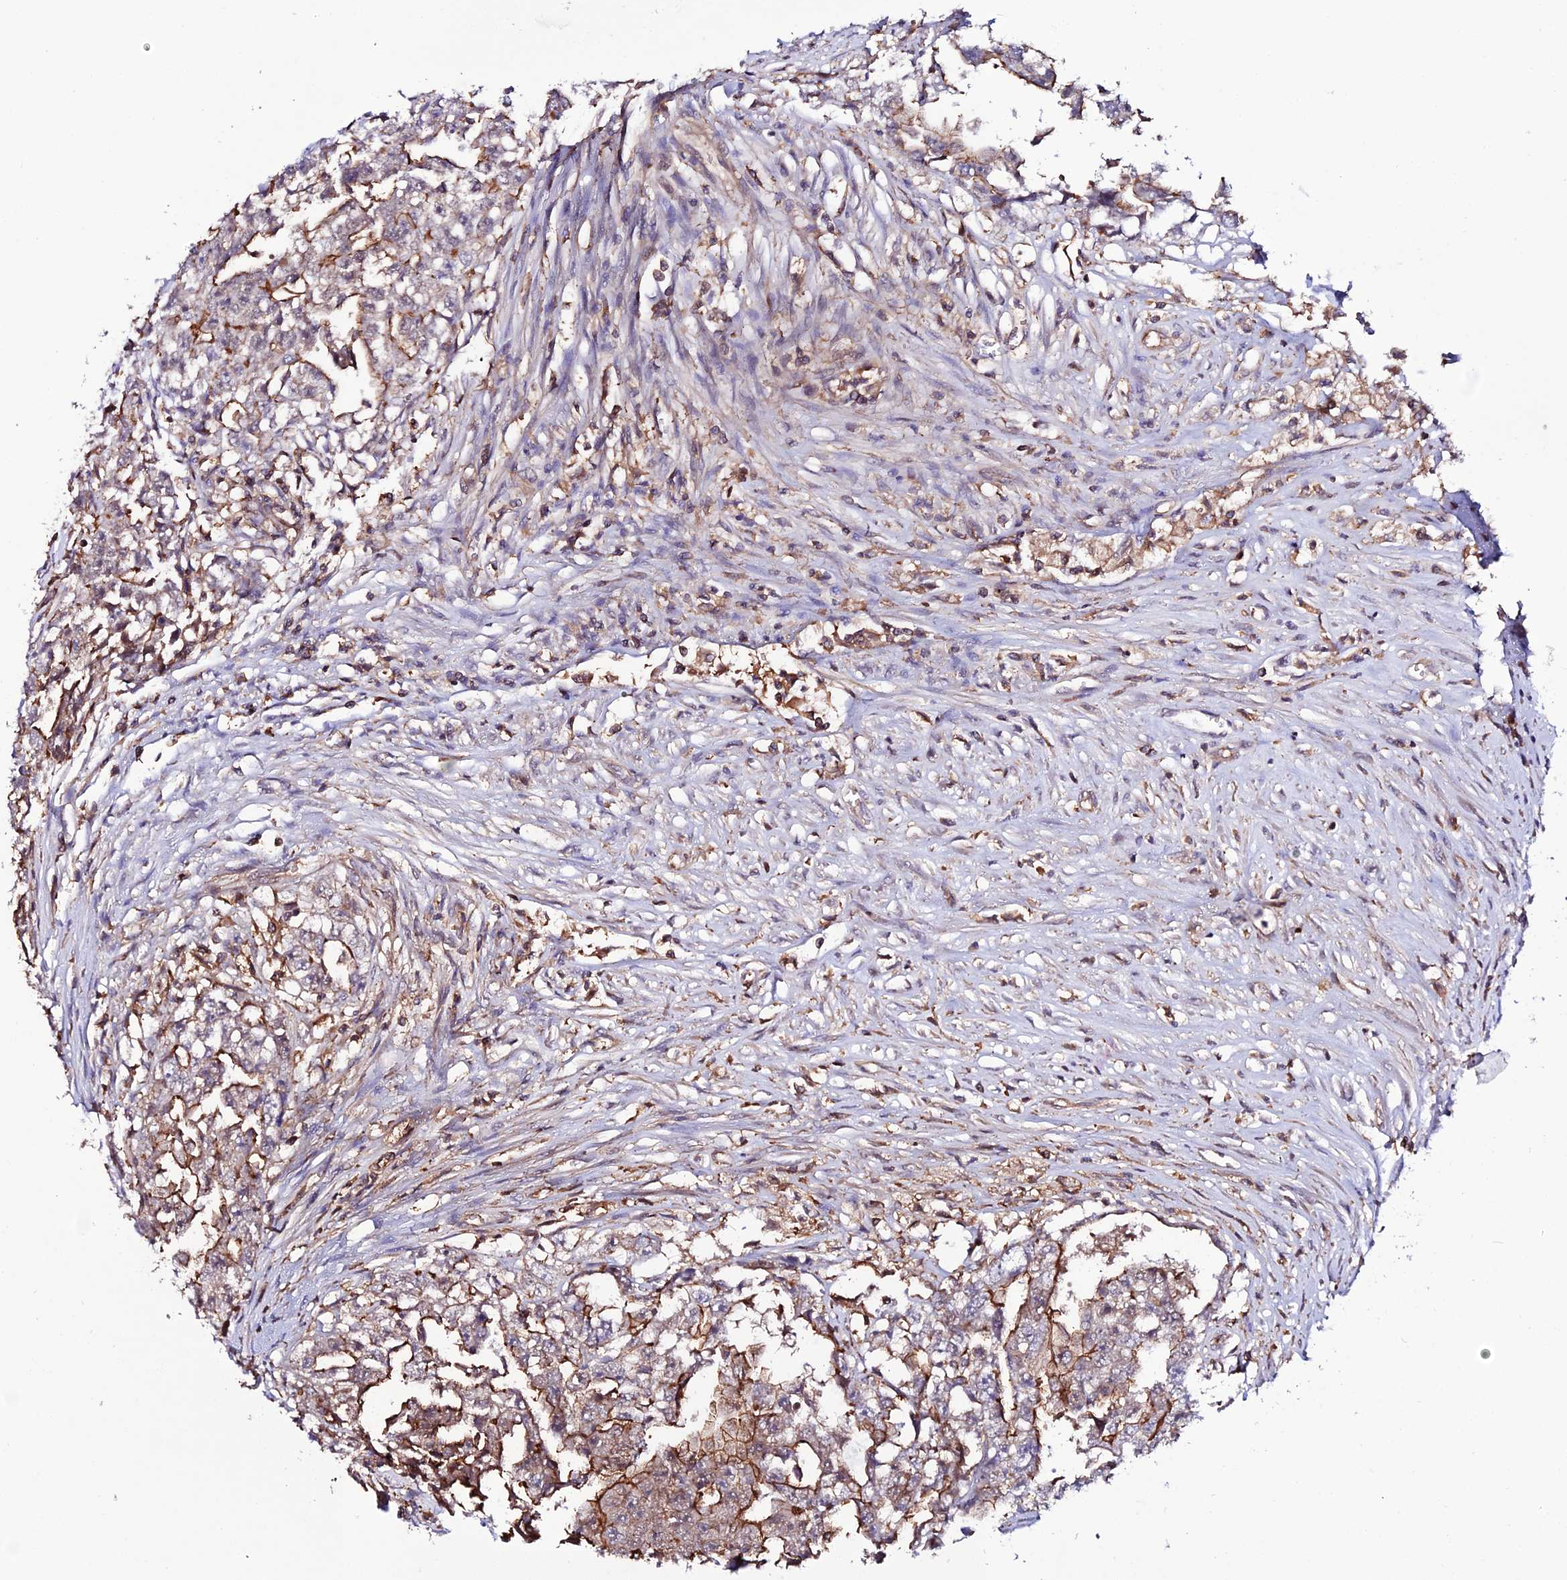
{"staining": {"intensity": "moderate", "quantity": "<25%", "location": "cytoplasmic/membranous"}, "tissue": "testis cancer", "cell_type": "Tumor cells", "image_type": "cancer", "snomed": [{"axis": "morphology", "description": "Seminoma, NOS"}, {"axis": "morphology", "description": "Carcinoma, Embryonal, NOS"}, {"axis": "topography", "description": "Testis"}], "caption": "High-power microscopy captured an immunohistochemistry (IHC) micrograph of seminoma (testis), revealing moderate cytoplasmic/membranous positivity in about <25% of tumor cells.", "gene": "USP17L15", "patient": {"sex": "male", "age": 43}}